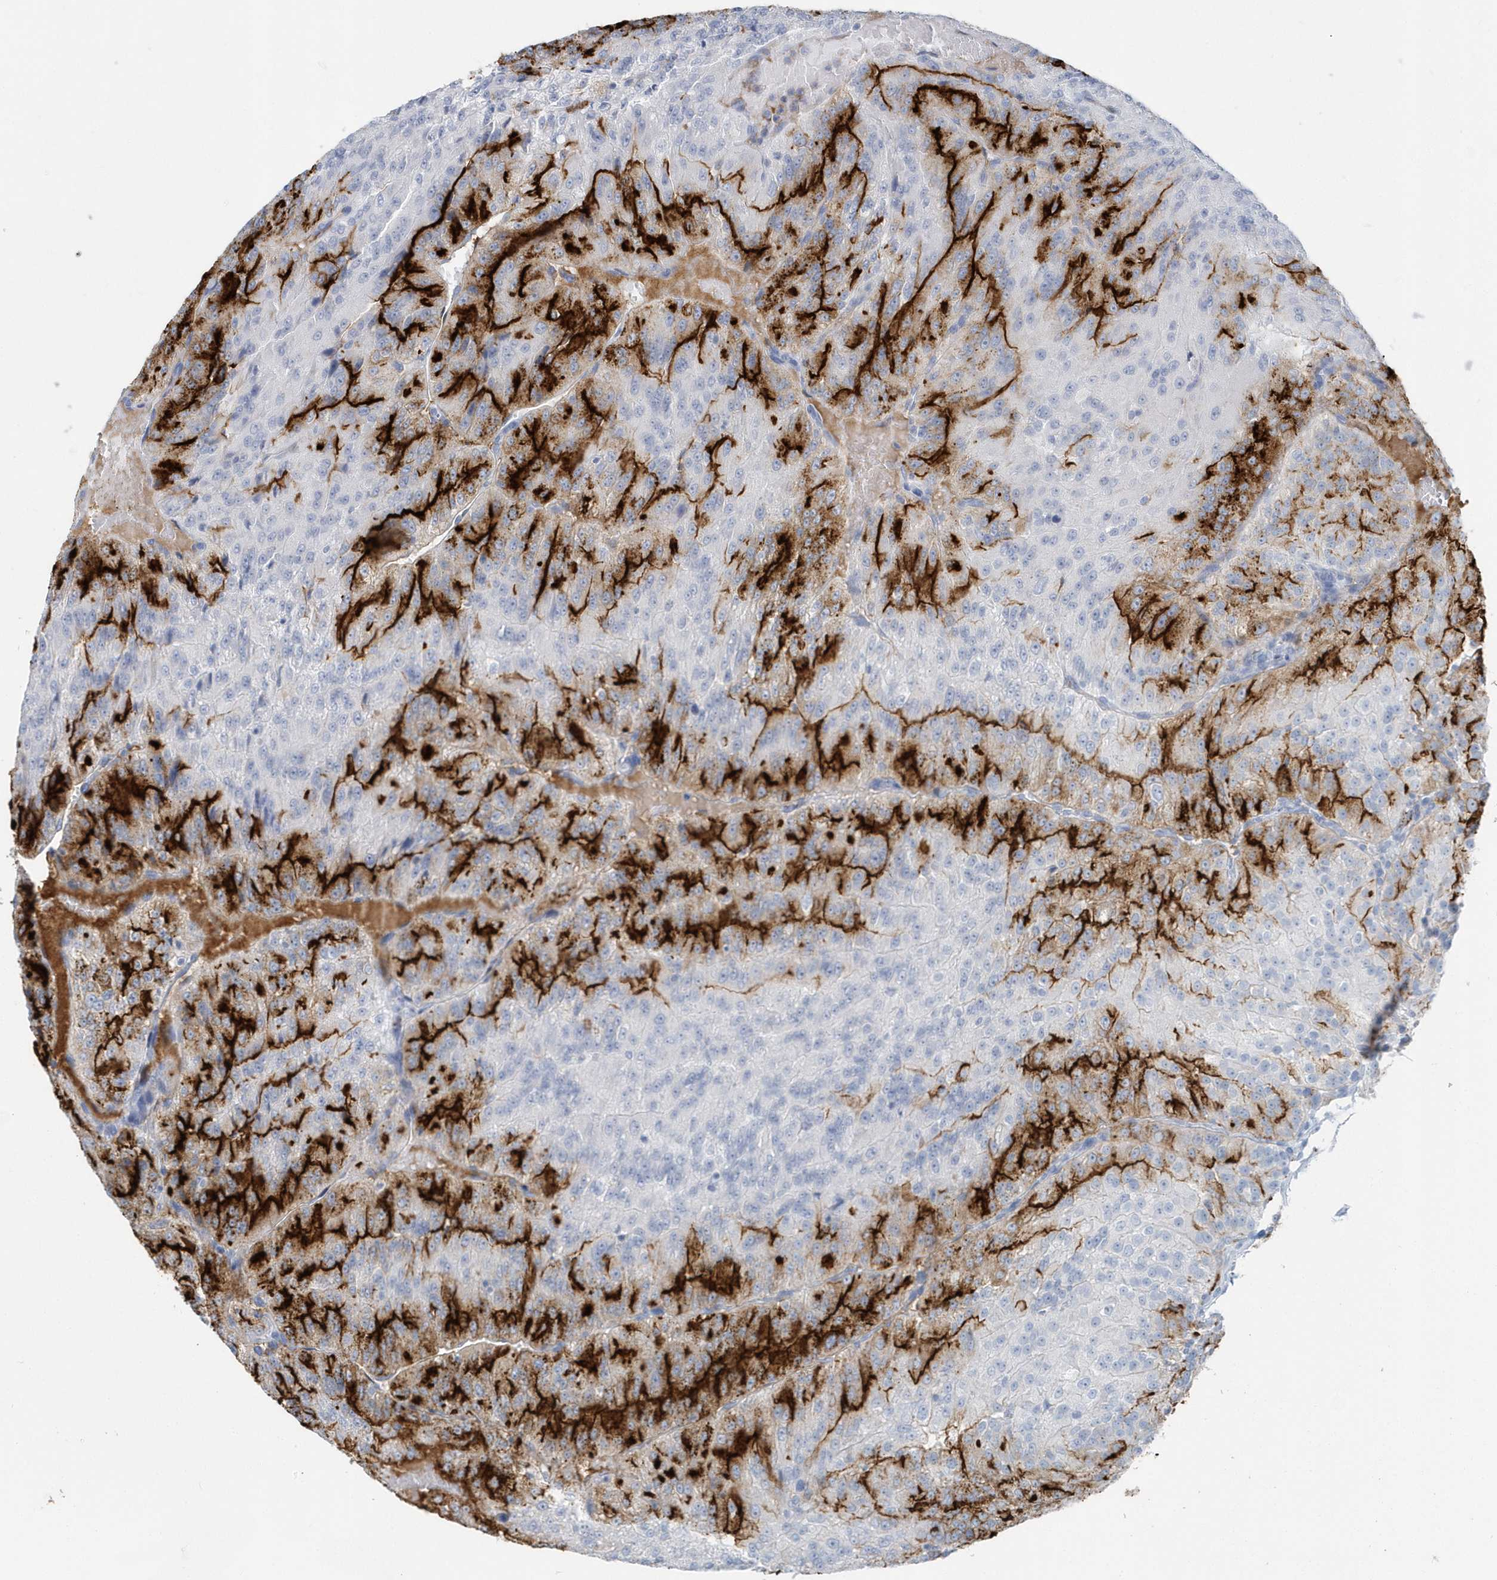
{"staining": {"intensity": "strong", "quantity": "25%-75%", "location": "cytoplasmic/membranous"}, "tissue": "renal cancer", "cell_type": "Tumor cells", "image_type": "cancer", "snomed": [{"axis": "morphology", "description": "Adenocarcinoma, NOS"}, {"axis": "topography", "description": "Kidney"}], "caption": "Protein positivity by immunohistochemistry exhibits strong cytoplasmic/membranous staining in approximately 25%-75% of tumor cells in renal cancer. The staining was performed using DAB (3,3'-diaminobenzidine) to visualize the protein expression in brown, while the nuclei were stained in blue with hematoxylin (Magnification: 20x).", "gene": "JCHAIN", "patient": {"sex": "female", "age": 63}}